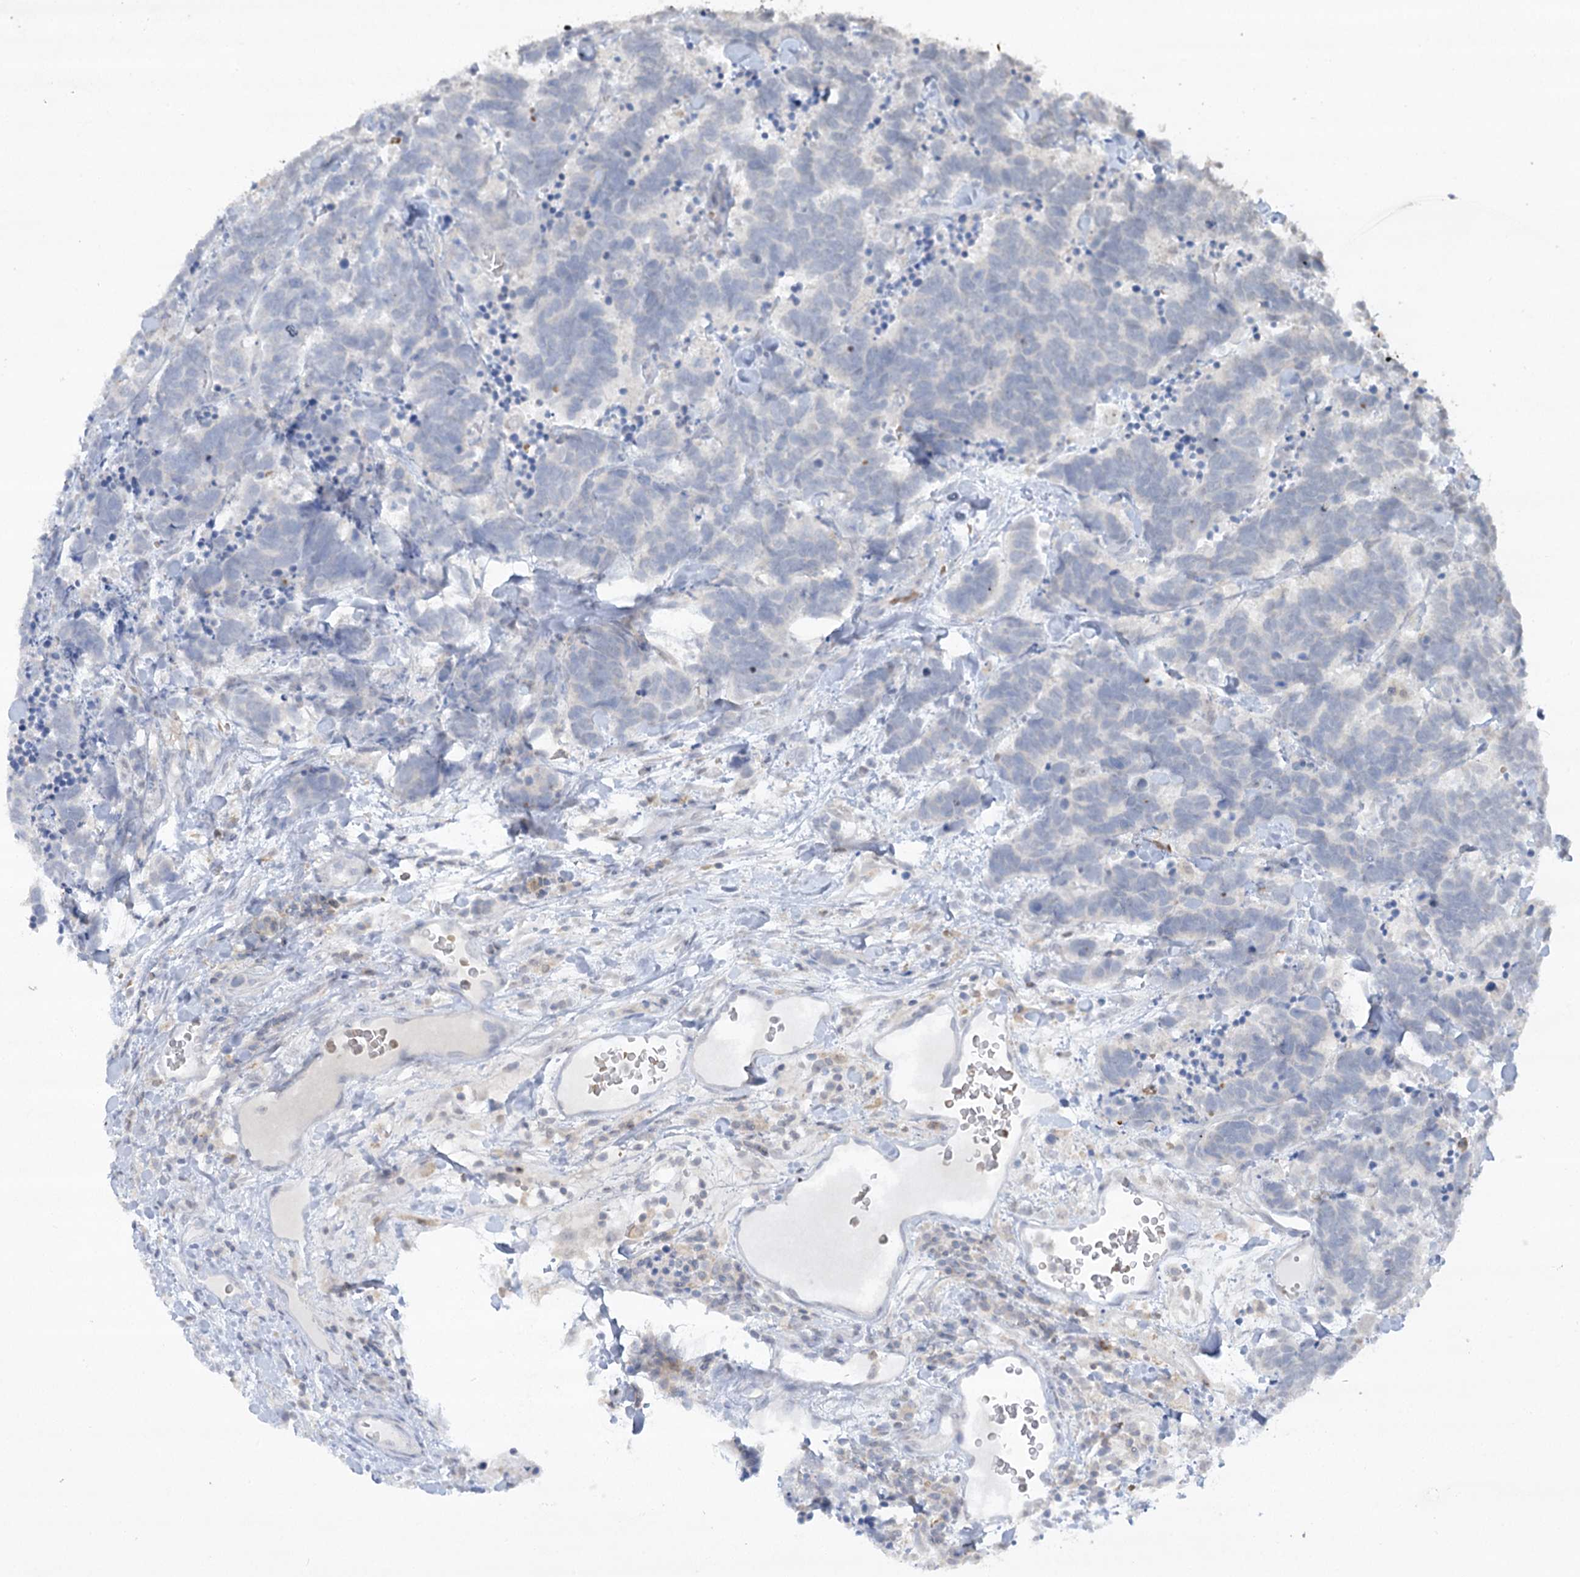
{"staining": {"intensity": "negative", "quantity": "none", "location": "none"}, "tissue": "carcinoid", "cell_type": "Tumor cells", "image_type": "cancer", "snomed": [{"axis": "morphology", "description": "Carcinoma, NOS"}, {"axis": "morphology", "description": "Carcinoid, malignant, NOS"}, {"axis": "topography", "description": "Urinary bladder"}], "caption": "DAB (3,3'-diaminobenzidine) immunohistochemical staining of human carcinoid demonstrates no significant expression in tumor cells.", "gene": "TRAF3IP1", "patient": {"sex": "male", "age": 57}}